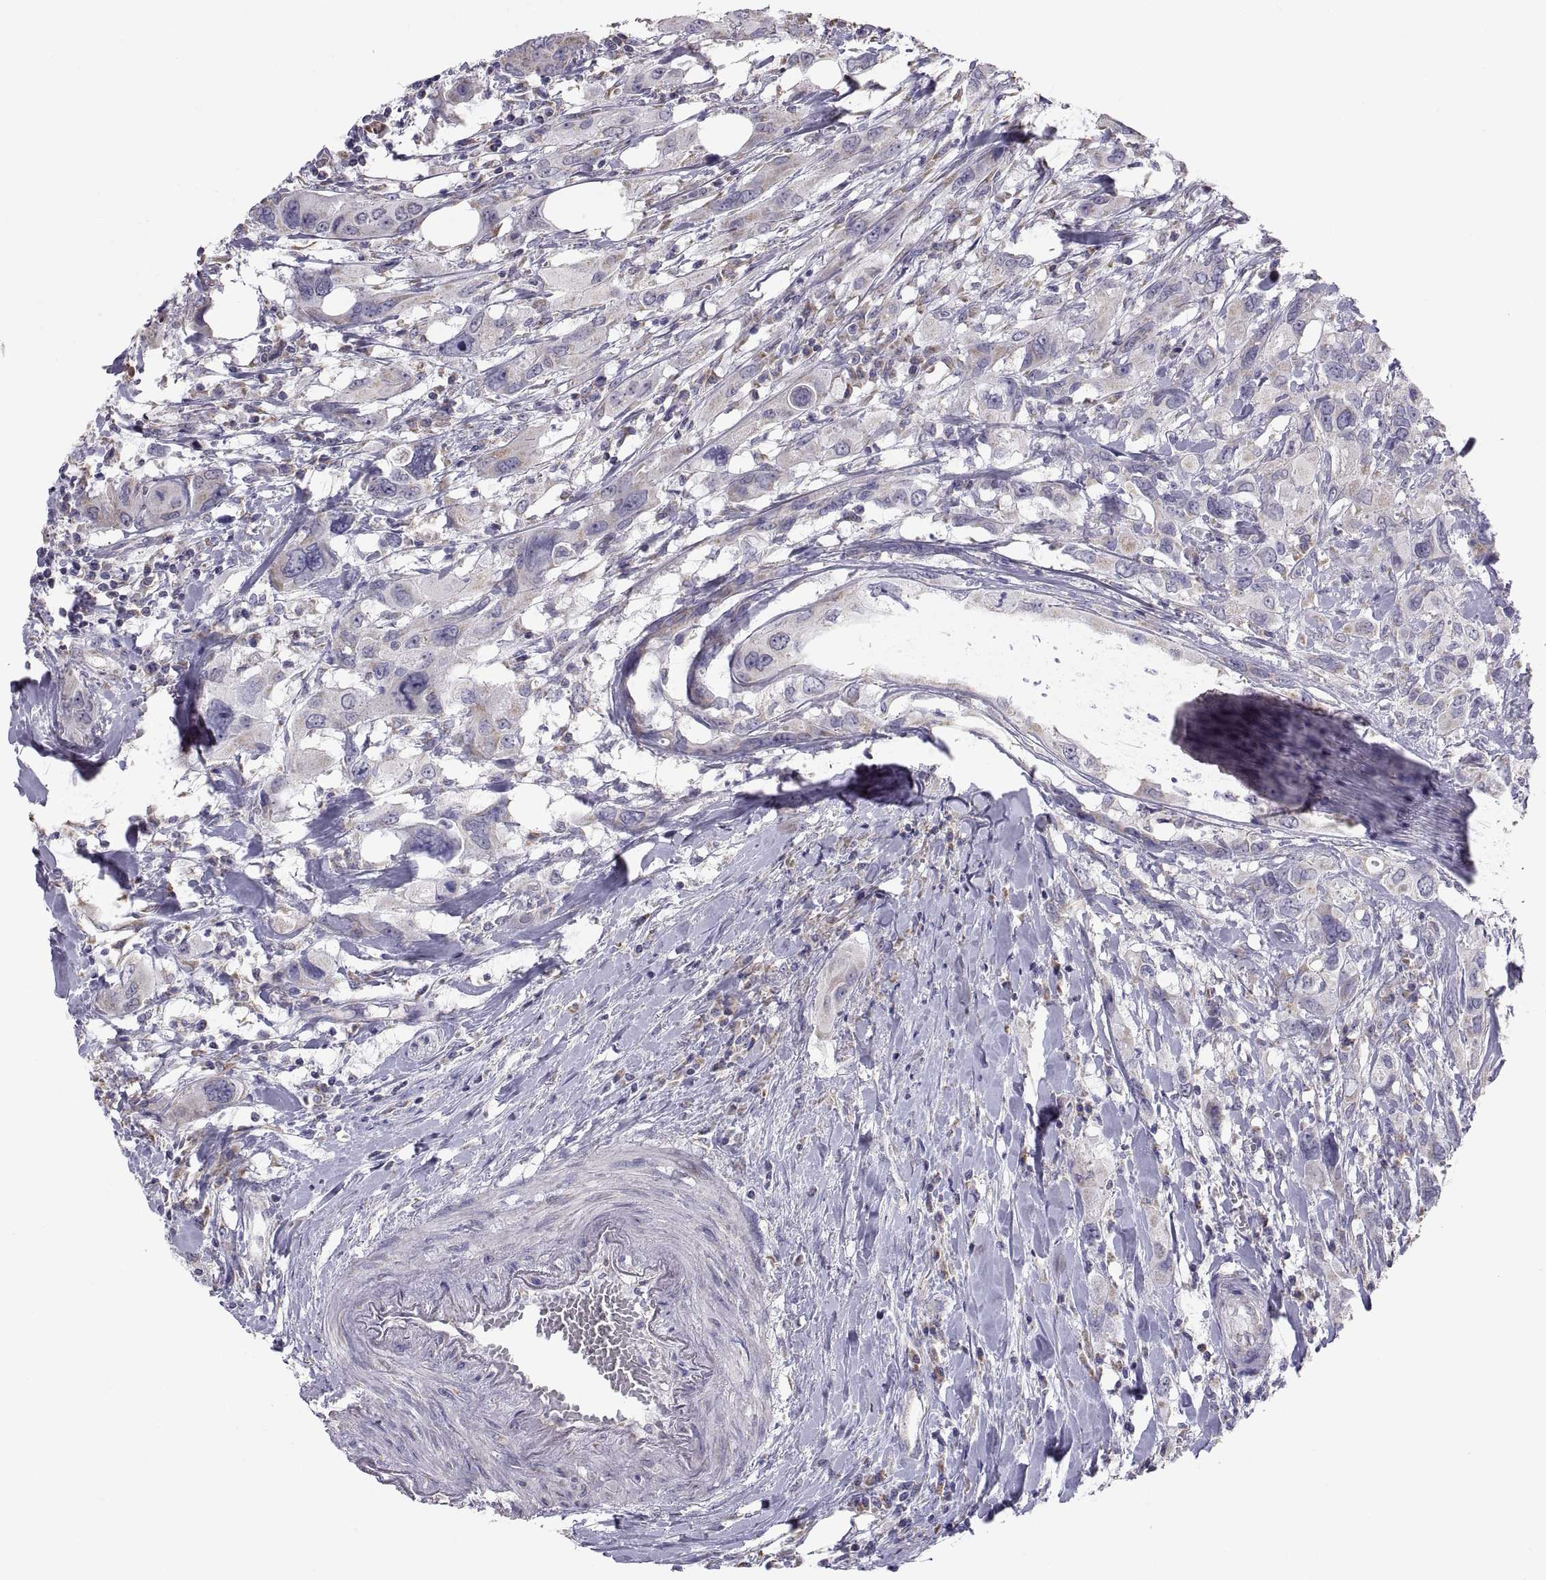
{"staining": {"intensity": "negative", "quantity": "none", "location": "none"}, "tissue": "urothelial cancer", "cell_type": "Tumor cells", "image_type": "cancer", "snomed": [{"axis": "morphology", "description": "Urothelial carcinoma, NOS"}, {"axis": "morphology", "description": "Urothelial carcinoma, High grade"}, {"axis": "topography", "description": "Urinary bladder"}], "caption": "High power microscopy histopathology image of an immunohistochemistry micrograph of transitional cell carcinoma, revealing no significant expression in tumor cells.", "gene": "TNNC1", "patient": {"sex": "male", "age": 63}}